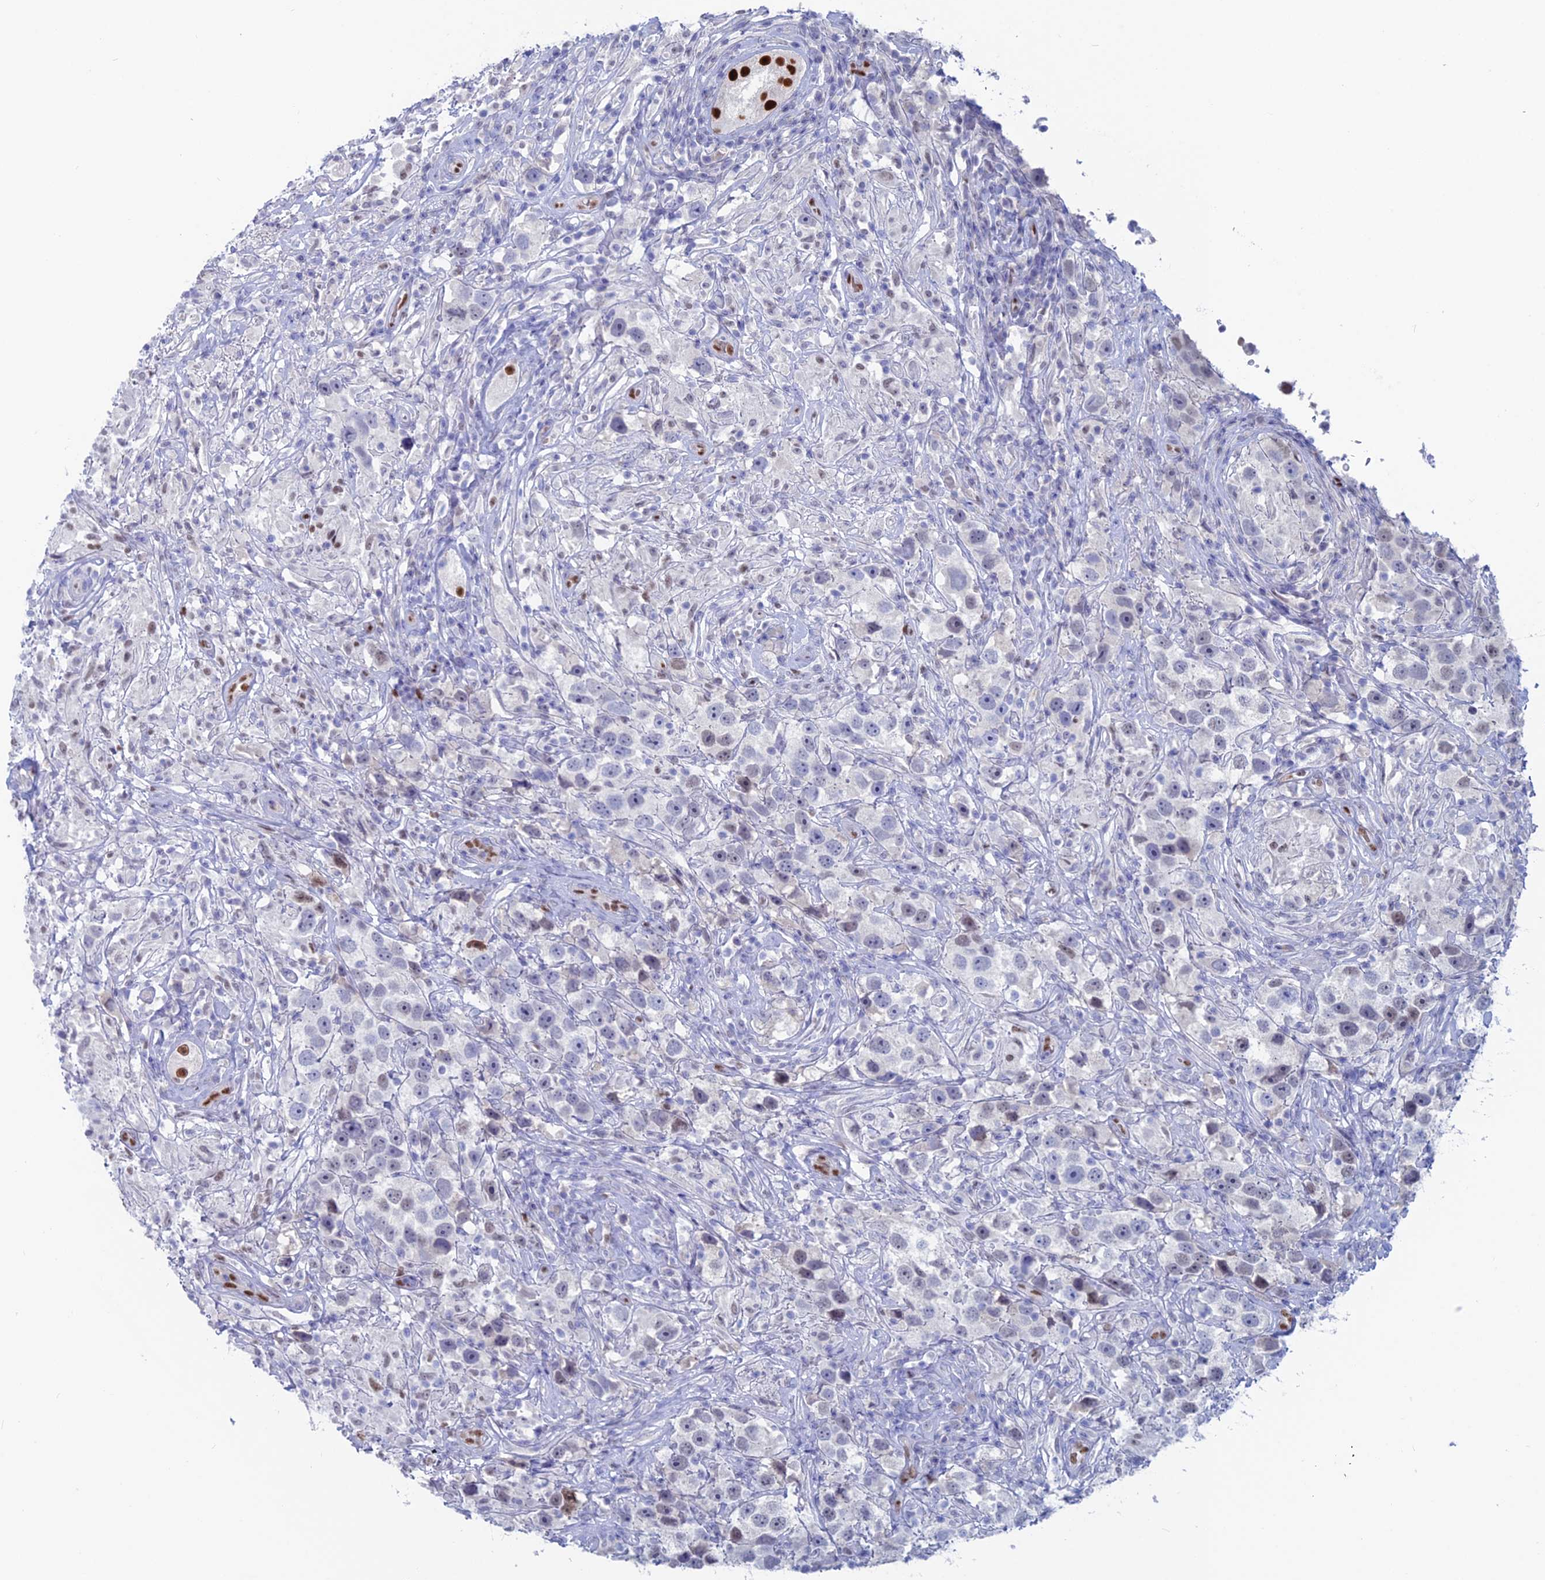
{"staining": {"intensity": "negative", "quantity": "none", "location": "none"}, "tissue": "testis cancer", "cell_type": "Tumor cells", "image_type": "cancer", "snomed": [{"axis": "morphology", "description": "Seminoma, NOS"}, {"axis": "topography", "description": "Testis"}], "caption": "An image of testis seminoma stained for a protein displays no brown staining in tumor cells.", "gene": "NOL4L", "patient": {"sex": "male", "age": 49}}